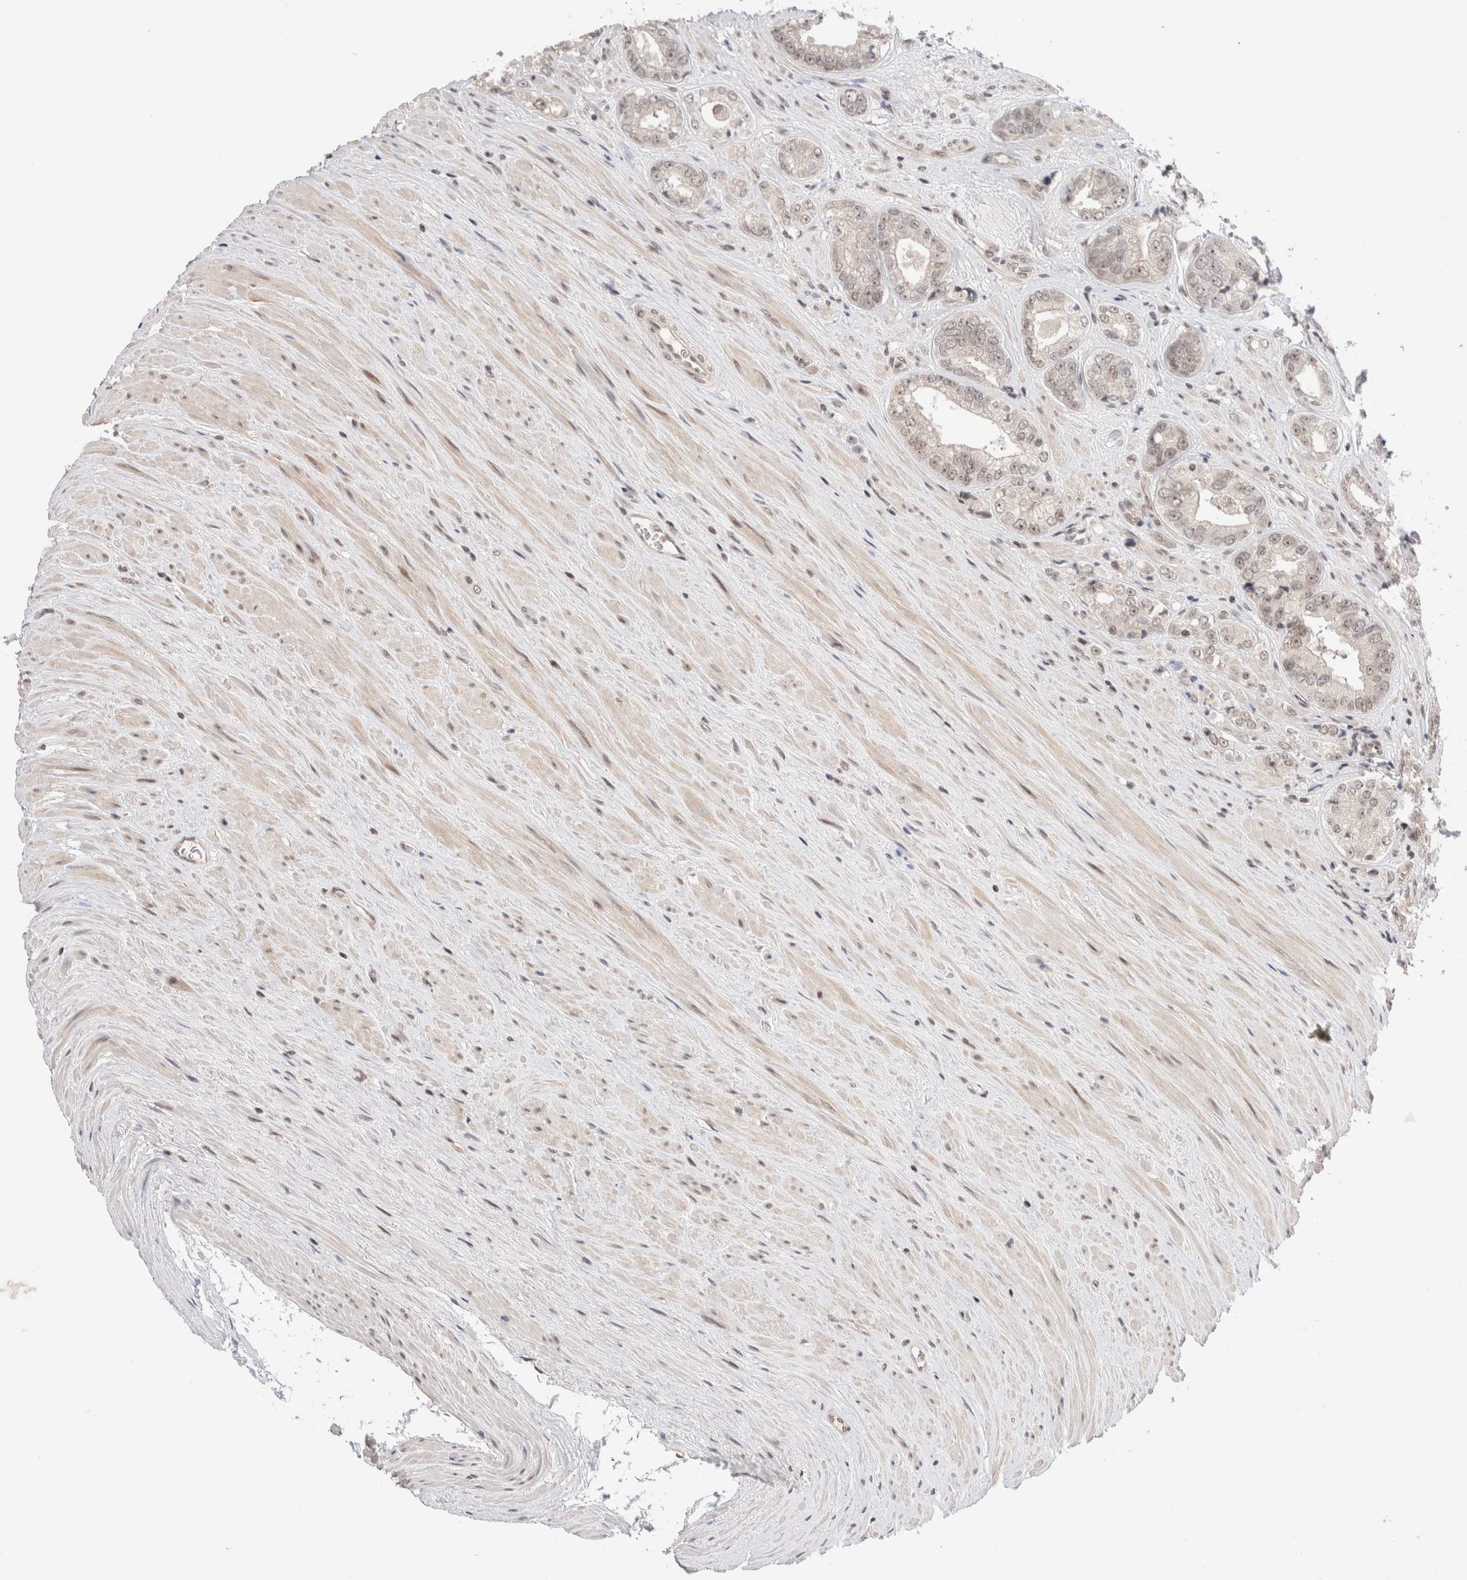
{"staining": {"intensity": "weak", "quantity": "<25%", "location": "nuclear"}, "tissue": "prostate cancer", "cell_type": "Tumor cells", "image_type": "cancer", "snomed": [{"axis": "morphology", "description": "Adenocarcinoma, High grade"}, {"axis": "topography", "description": "Prostate"}], "caption": "The IHC photomicrograph has no significant expression in tumor cells of adenocarcinoma (high-grade) (prostate) tissue.", "gene": "GATAD2A", "patient": {"sex": "male", "age": 61}}